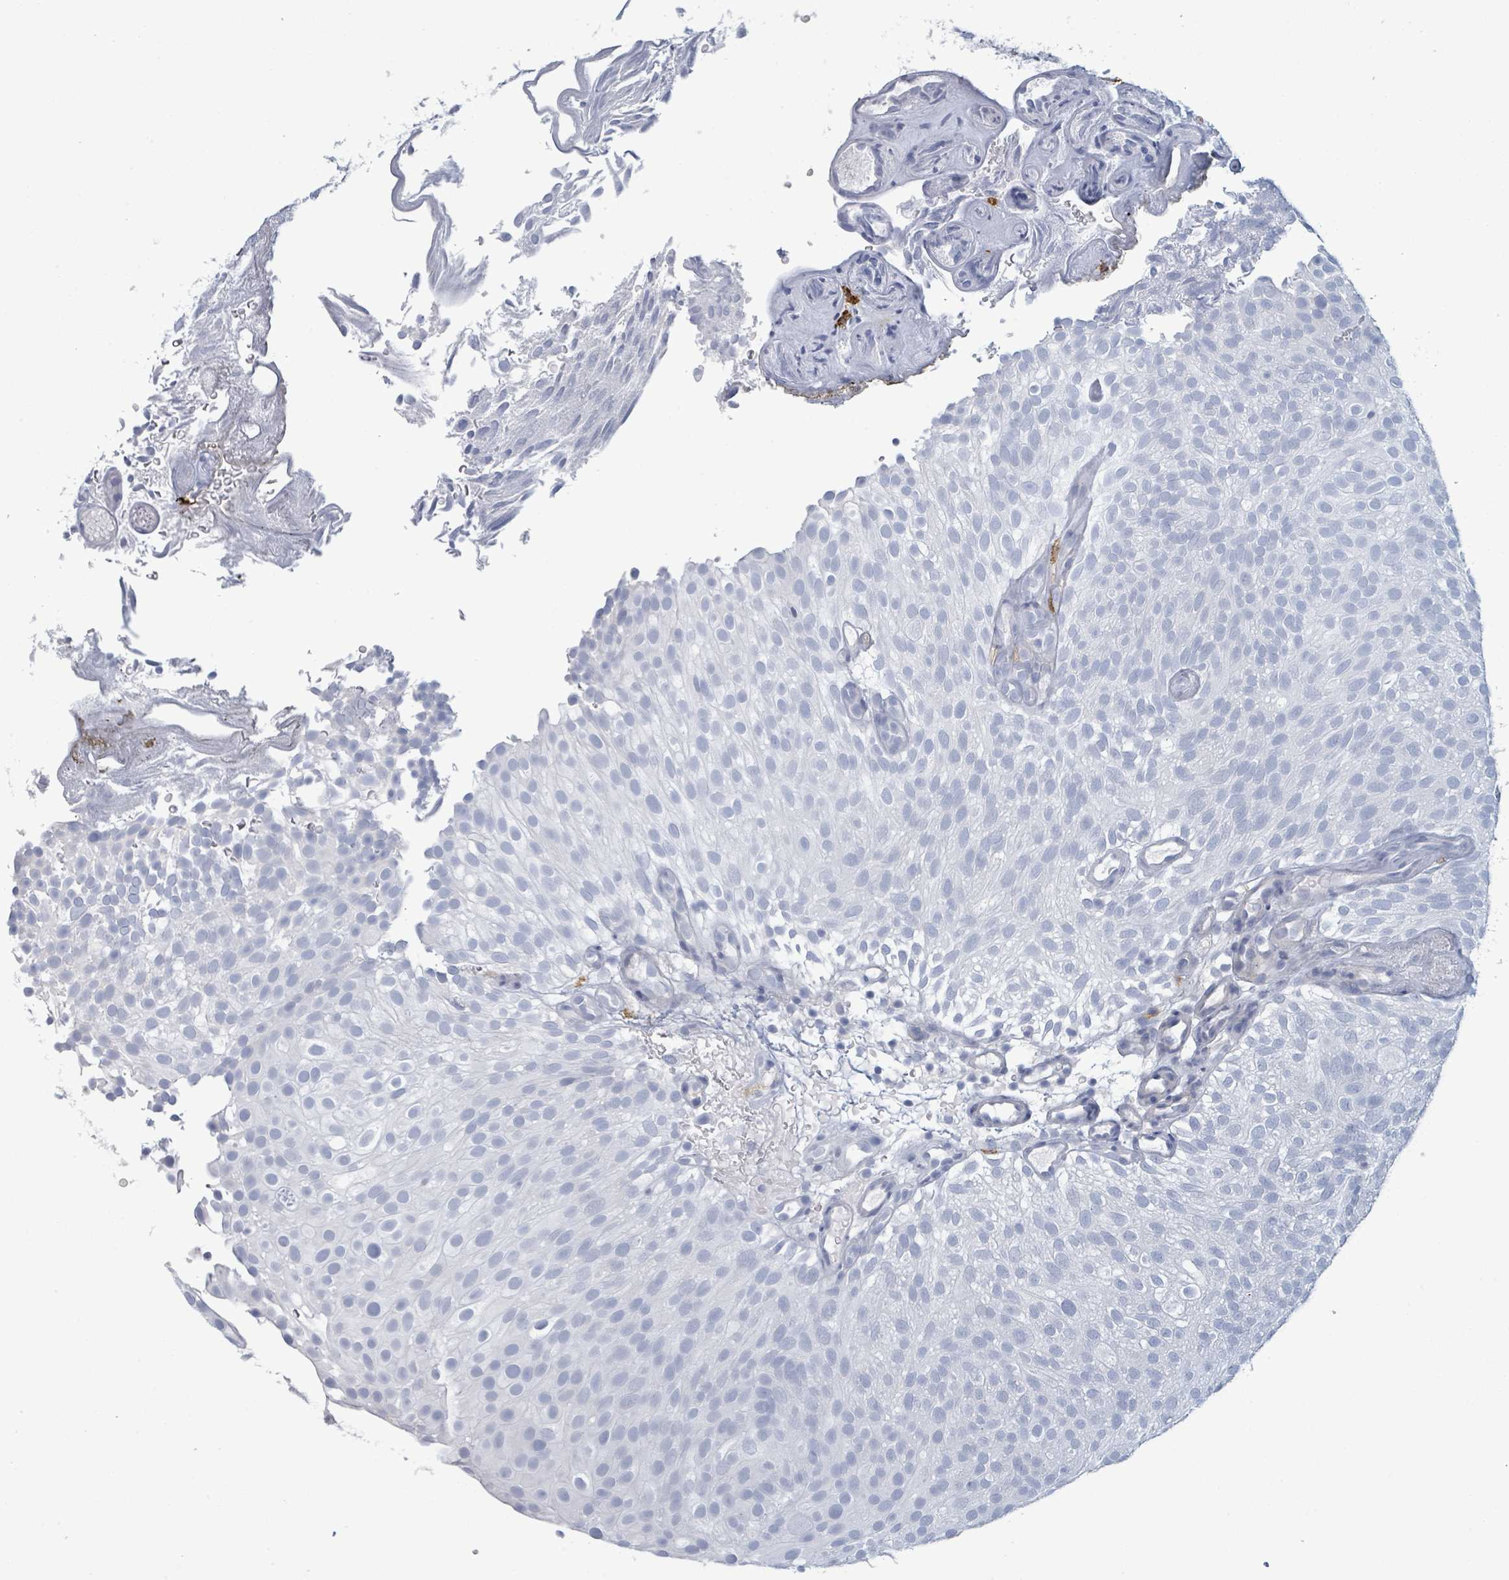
{"staining": {"intensity": "negative", "quantity": "none", "location": "none"}, "tissue": "urothelial cancer", "cell_type": "Tumor cells", "image_type": "cancer", "snomed": [{"axis": "morphology", "description": "Urothelial carcinoma, Low grade"}, {"axis": "topography", "description": "Urinary bladder"}], "caption": "Tumor cells are negative for protein expression in human urothelial cancer.", "gene": "VPS13D", "patient": {"sex": "male", "age": 78}}